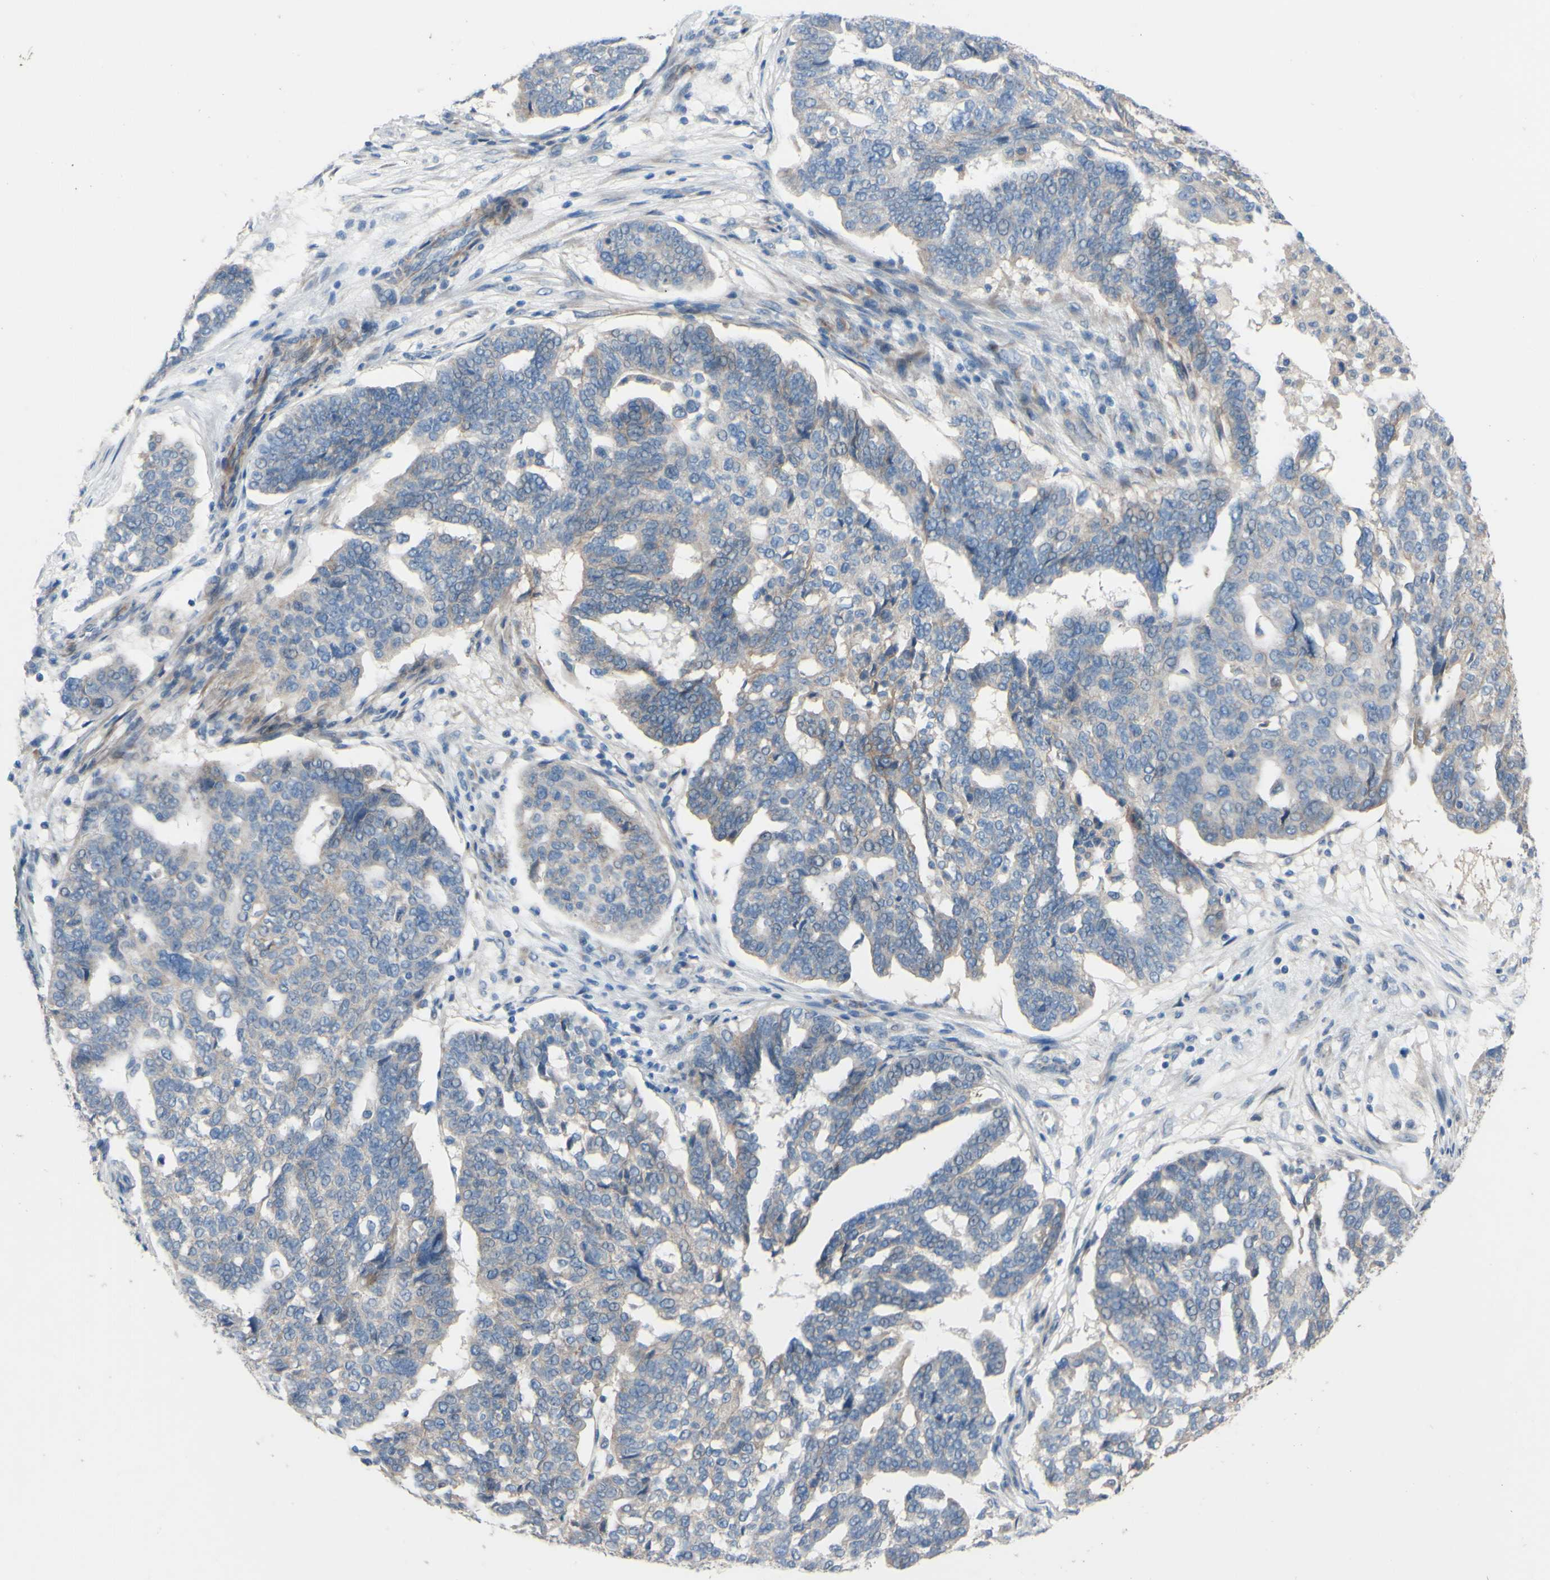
{"staining": {"intensity": "weak", "quantity": "<25%", "location": "cytoplasmic/membranous"}, "tissue": "ovarian cancer", "cell_type": "Tumor cells", "image_type": "cancer", "snomed": [{"axis": "morphology", "description": "Cystadenocarcinoma, serous, NOS"}, {"axis": "topography", "description": "Ovary"}], "caption": "A high-resolution micrograph shows IHC staining of serous cystadenocarcinoma (ovarian), which demonstrates no significant positivity in tumor cells.", "gene": "CDCP1", "patient": {"sex": "female", "age": 59}}